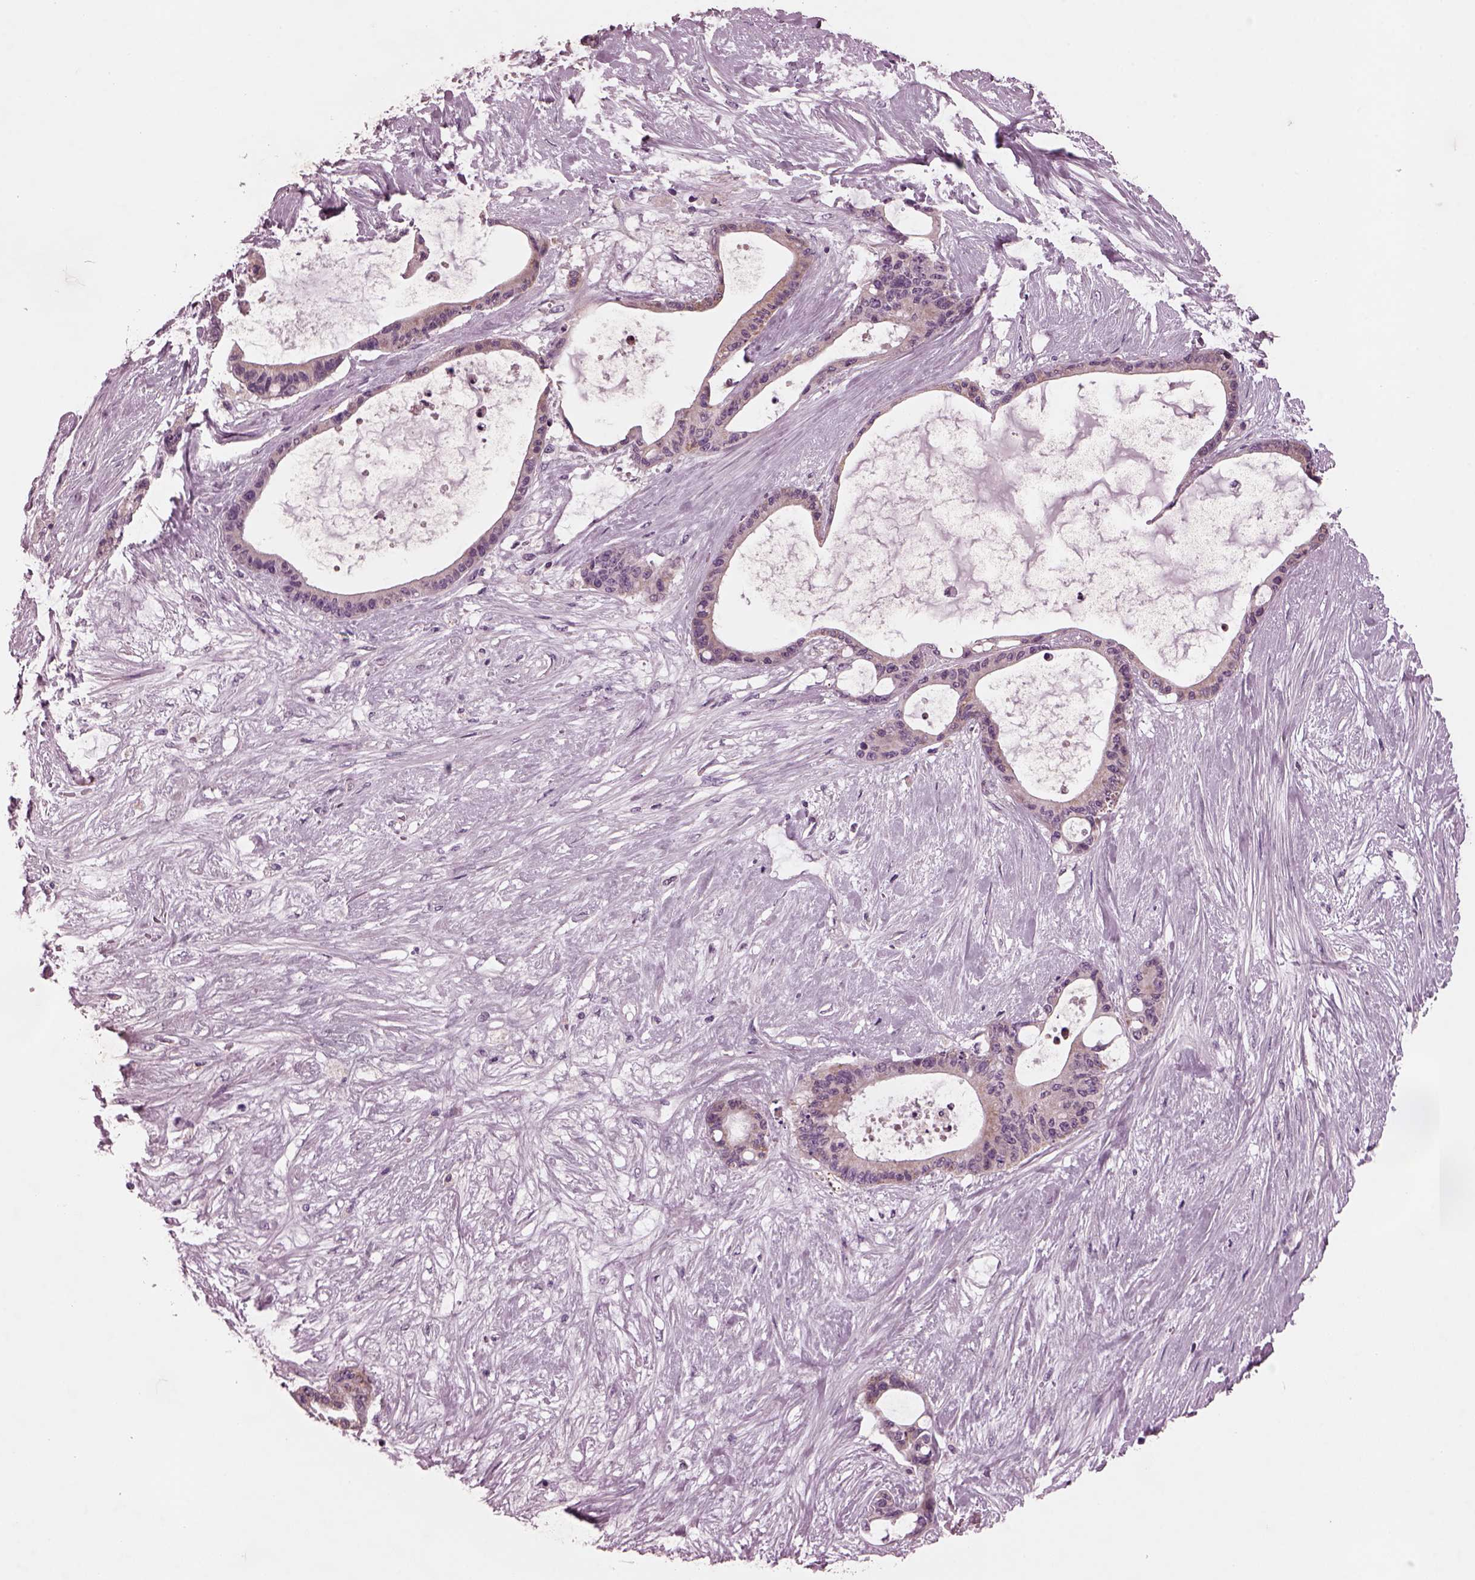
{"staining": {"intensity": "weak", "quantity": ">75%", "location": "cytoplasmic/membranous"}, "tissue": "liver cancer", "cell_type": "Tumor cells", "image_type": "cancer", "snomed": [{"axis": "morphology", "description": "Normal tissue, NOS"}, {"axis": "morphology", "description": "Cholangiocarcinoma"}, {"axis": "topography", "description": "Liver"}, {"axis": "topography", "description": "Peripheral nerve tissue"}], "caption": "A brown stain shows weak cytoplasmic/membranous expression of a protein in liver cancer (cholangiocarcinoma) tumor cells. (Stains: DAB (3,3'-diaminobenzidine) in brown, nuclei in blue, Microscopy: brightfield microscopy at high magnification).", "gene": "AP4M1", "patient": {"sex": "female", "age": 73}}